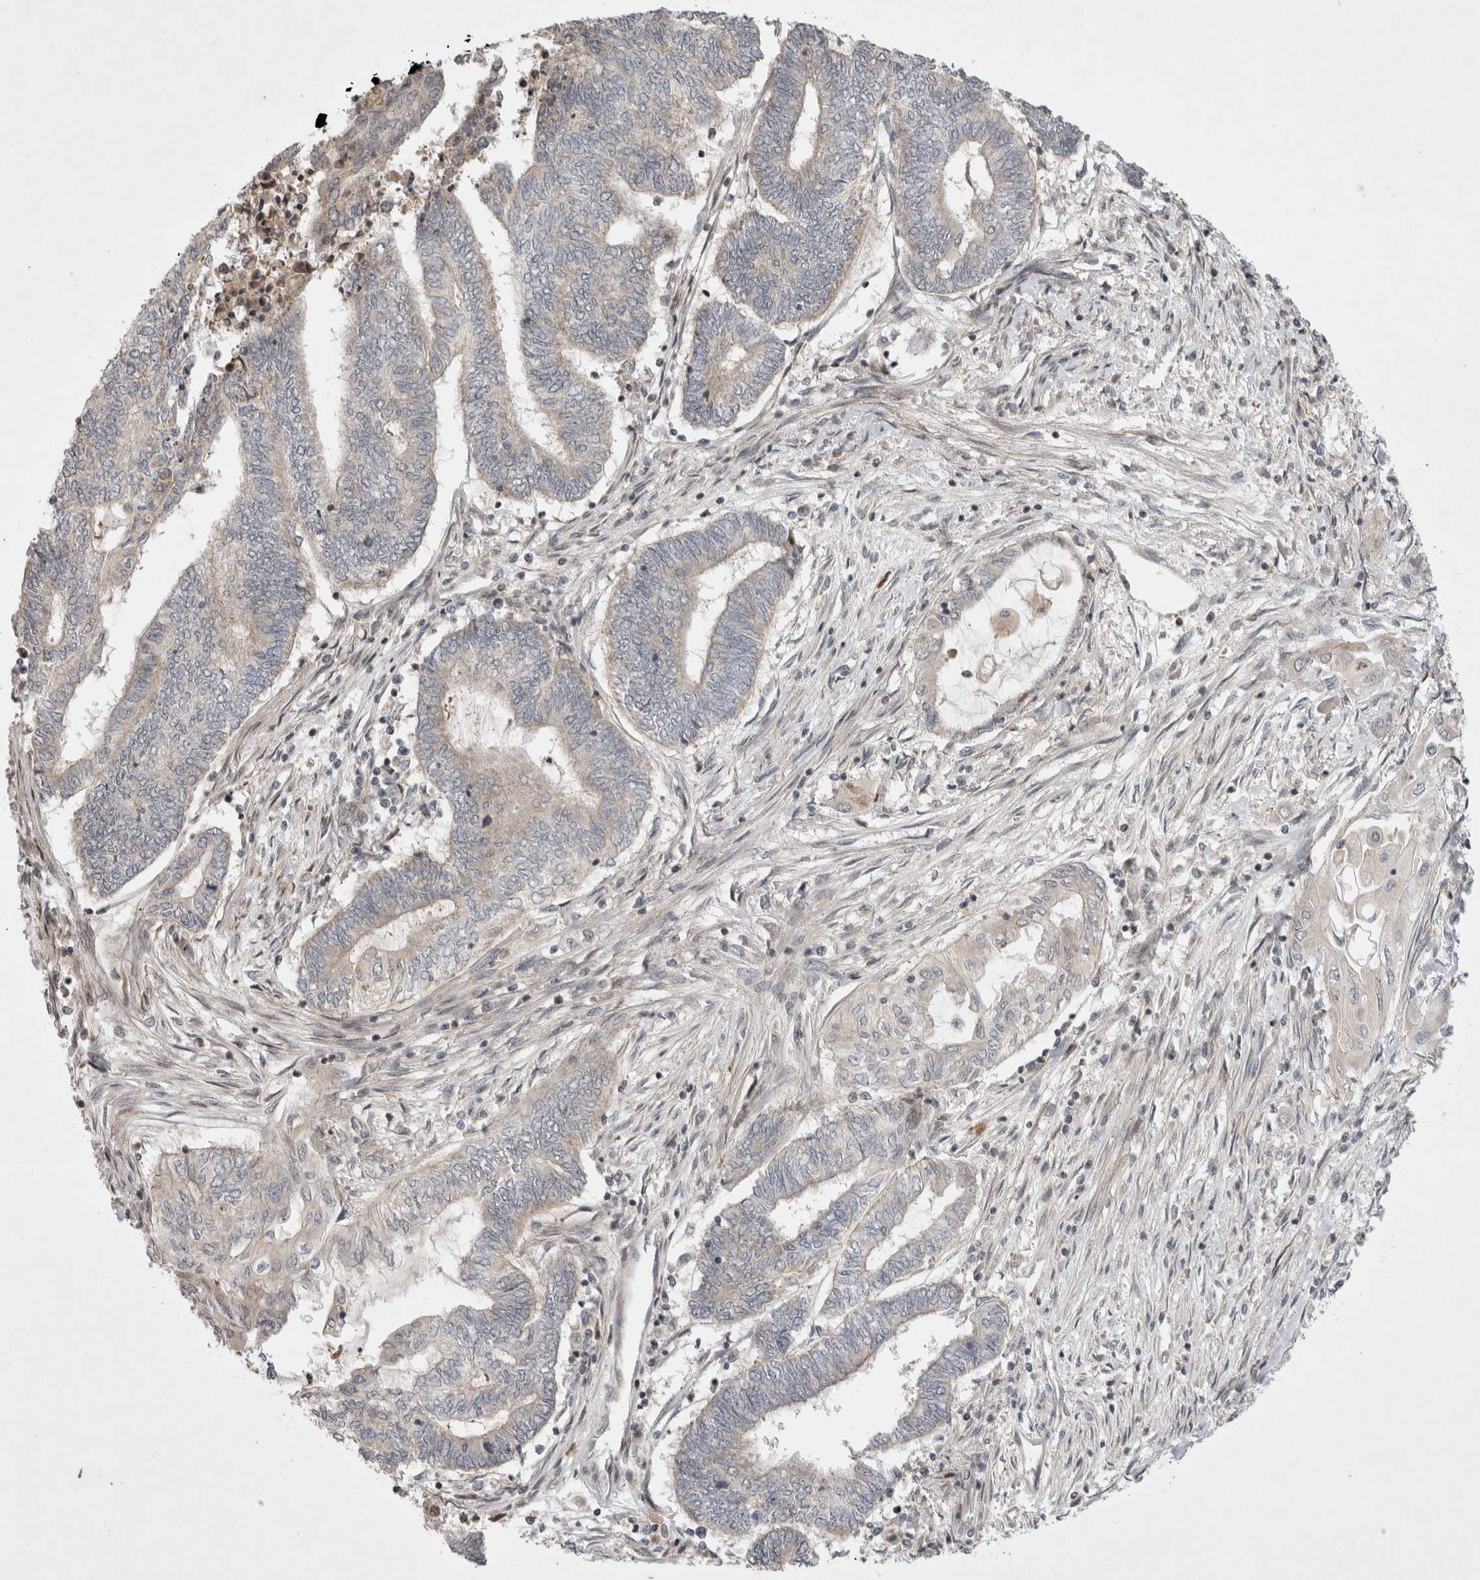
{"staining": {"intensity": "negative", "quantity": "none", "location": "none"}, "tissue": "endometrial cancer", "cell_type": "Tumor cells", "image_type": "cancer", "snomed": [{"axis": "morphology", "description": "Adenocarcinoma, NOS"}, {"axis": "topography", "description": "Uterus"}, {"axis": "topography", "description": "Endometrium"}], "caption": "This is an immunohistochemistry image of endometrial cancer. There is no expression in tumor cells.", "gene": "EIF2AK1", "patient": {"sex": "female", "age": 70}}